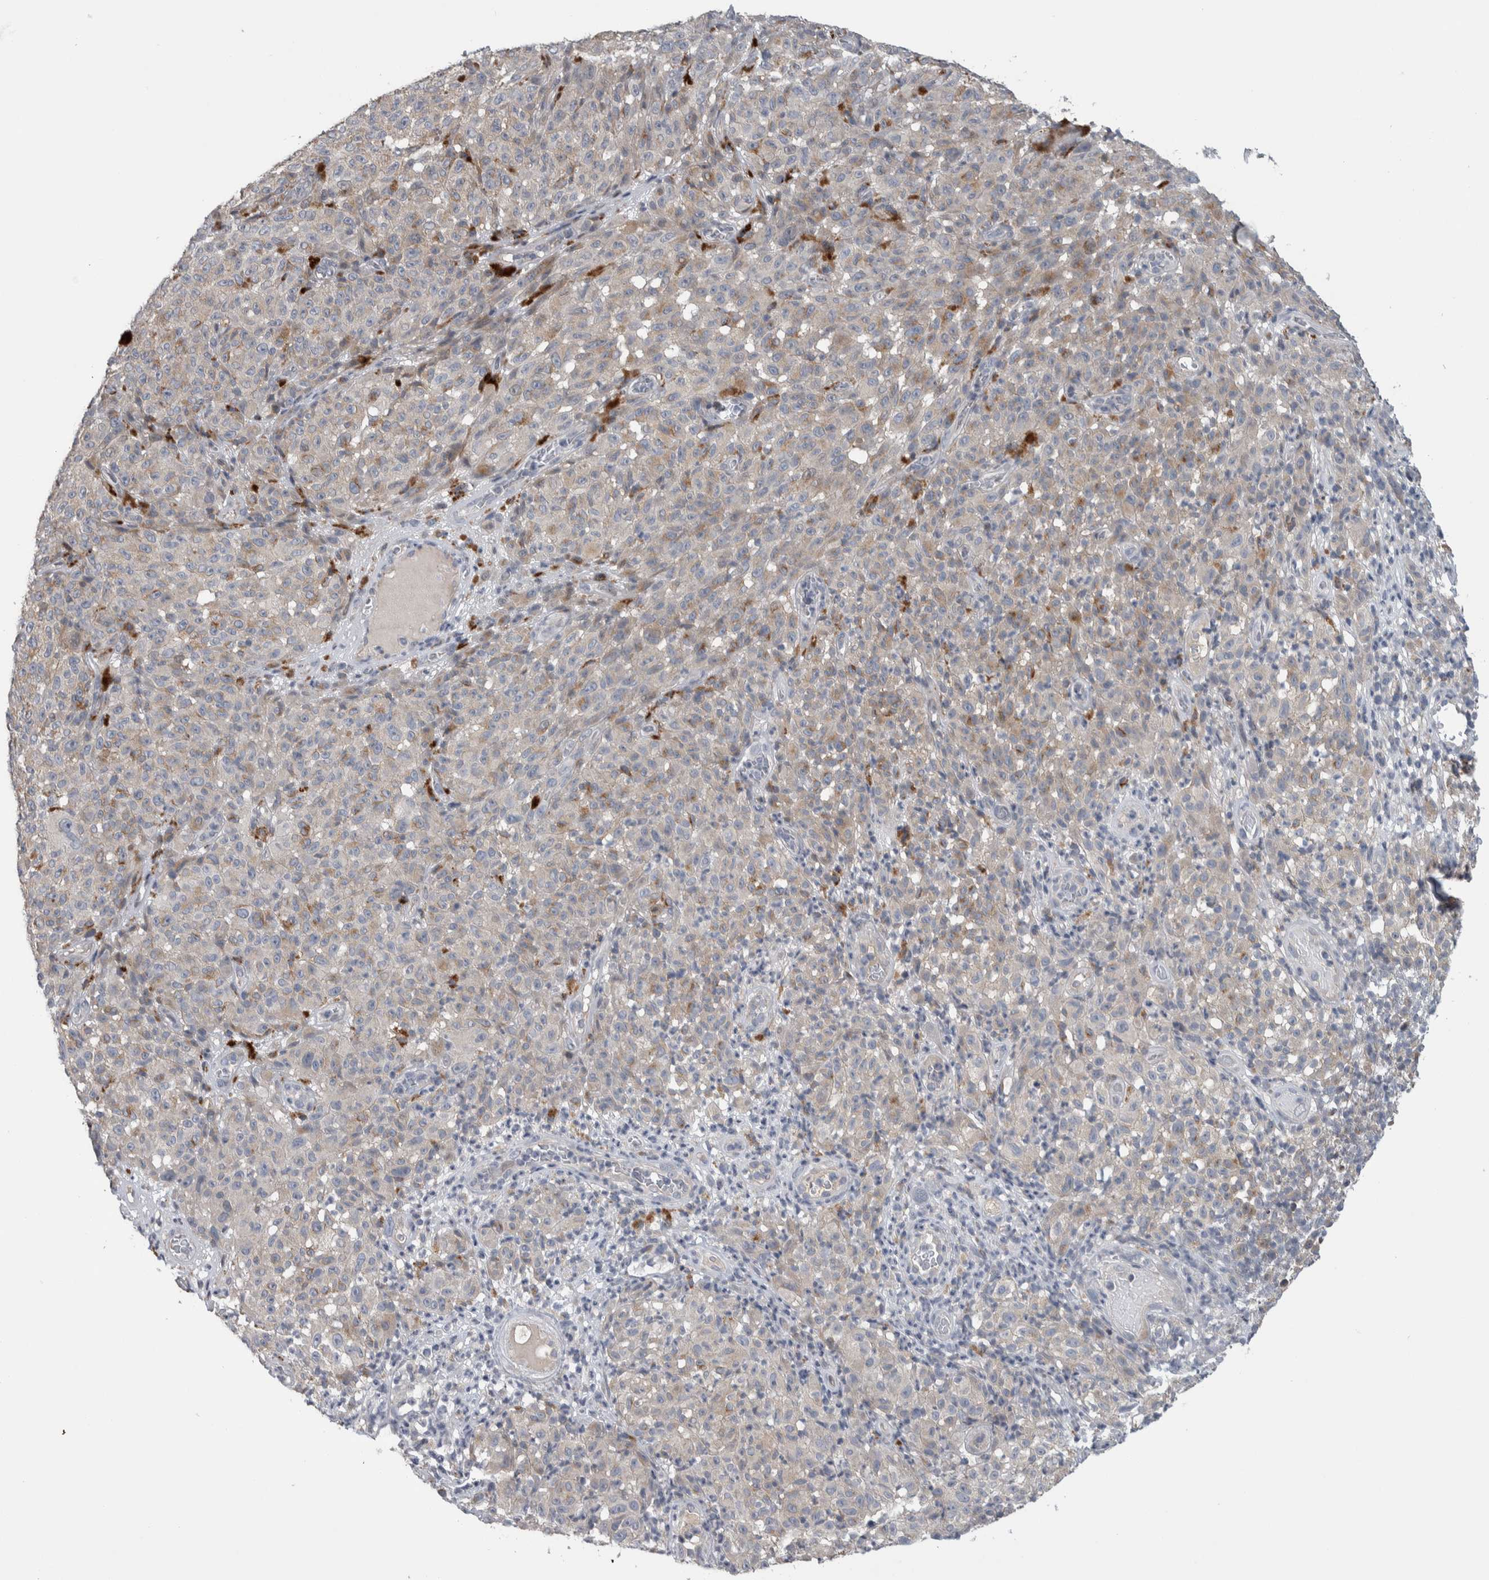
{"staining": {"intensity": "weak", "quantity": "<25%", "location": "cytoplasmic/membranous"}, "tissue": "melanoma", "cell_type": "Tumor cells", "image_type": "cancer", "snomed": [{"axis": "morphology", "description": "Malignant melanoma, NOS"}, {"axis": "topography", "description": "Skin"}], "caption": "Protein analysis of malignant melanoma reveals no significant positivity in tumor cells.", "gene": "FAM83G", "patient": {"sex": "female", "age": 82}}